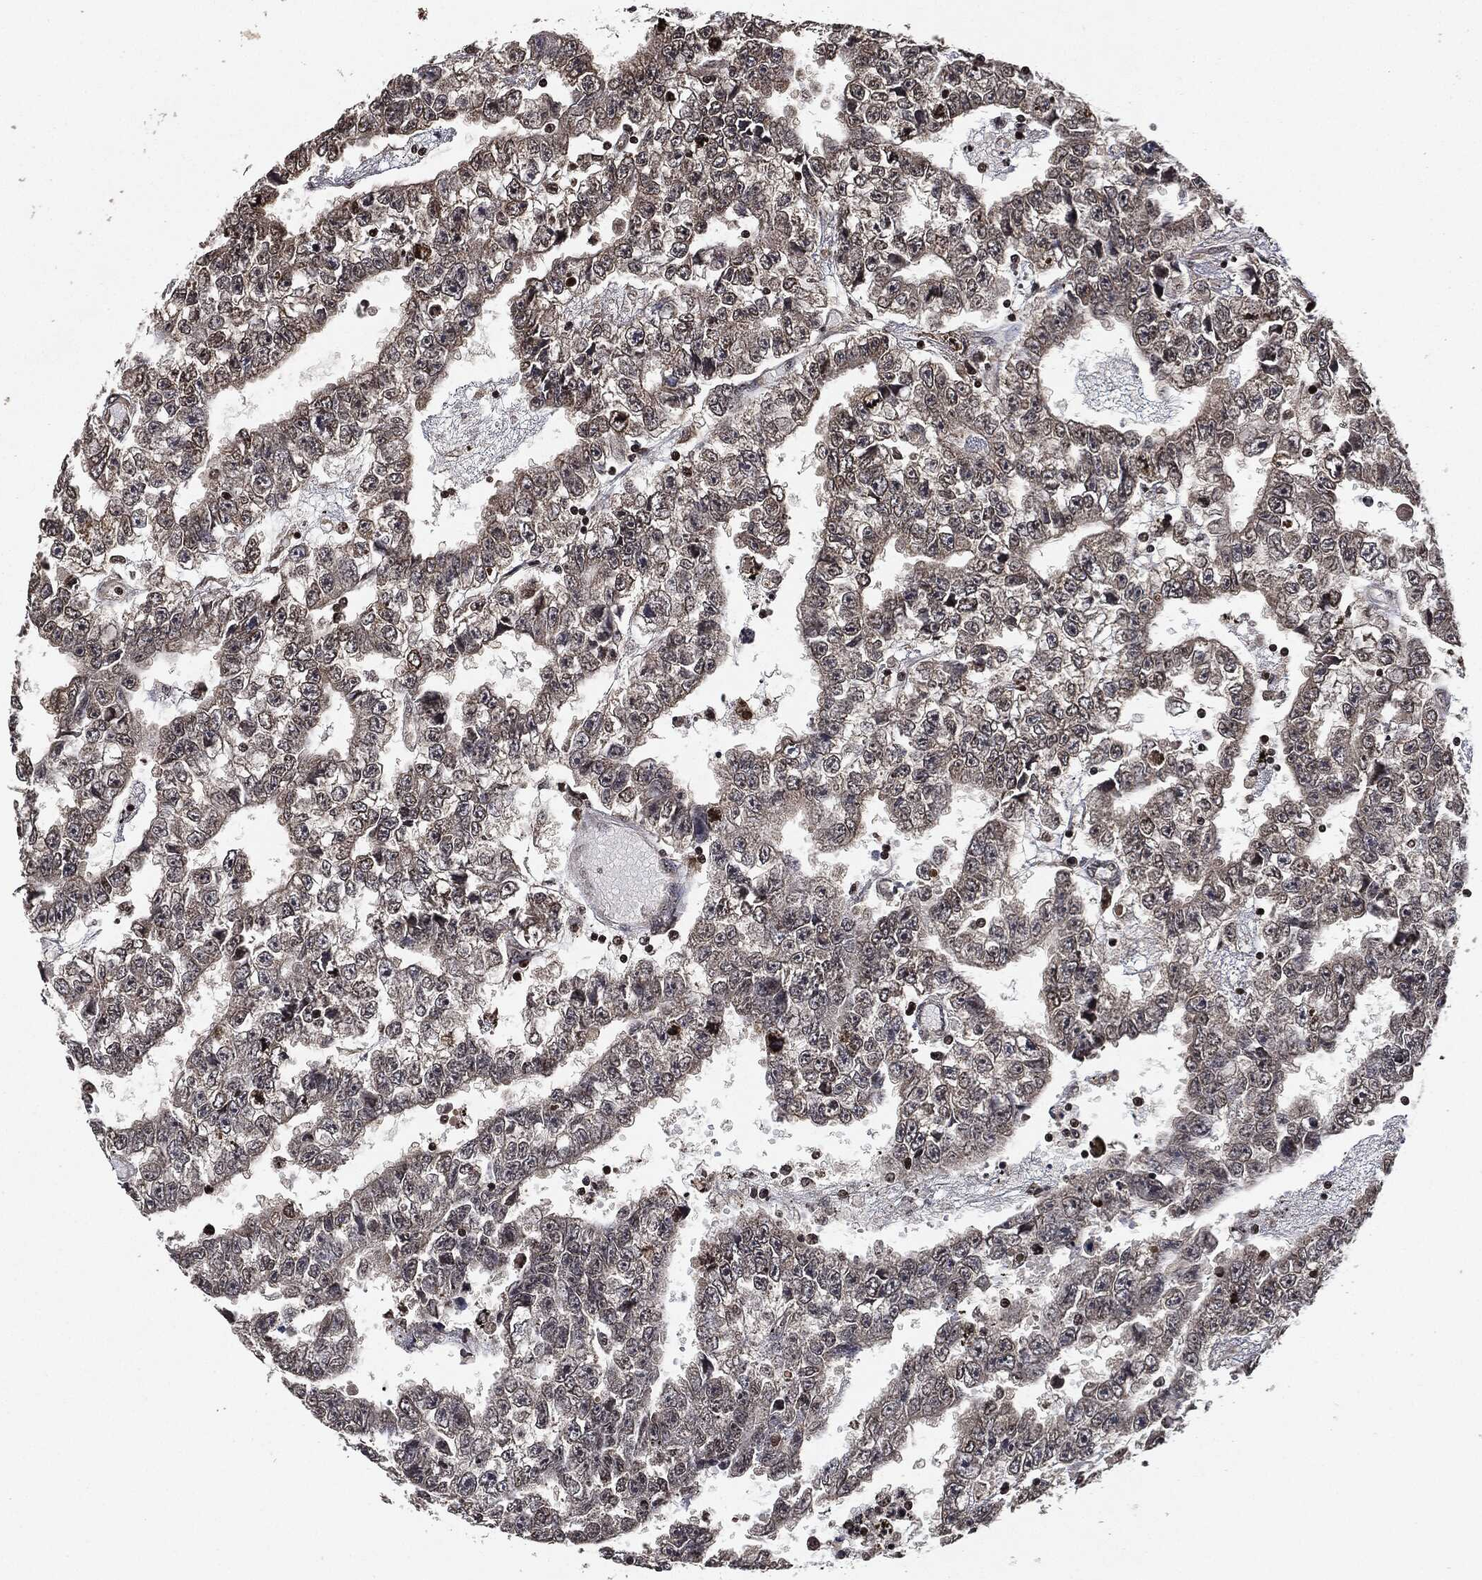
{"staining": {"intensity": "weak", "quantity": "<25%", "location": "cytoplasmic/membranous"}, "tissue": "testis cancer", "cell_type": "Tumor cells", "image_type": "cancer", "snomed": [{"axis": "morphology", "description": "Carcinoma, Embryonal, NOS"}, {"axis": "topography", "description": "Testis"}], "caption": "There is no significant staining in tumor cells of embryonal carcinoma (testis).", "gene": "PDK1", "patient": {"sex": "male", "age": 25}}